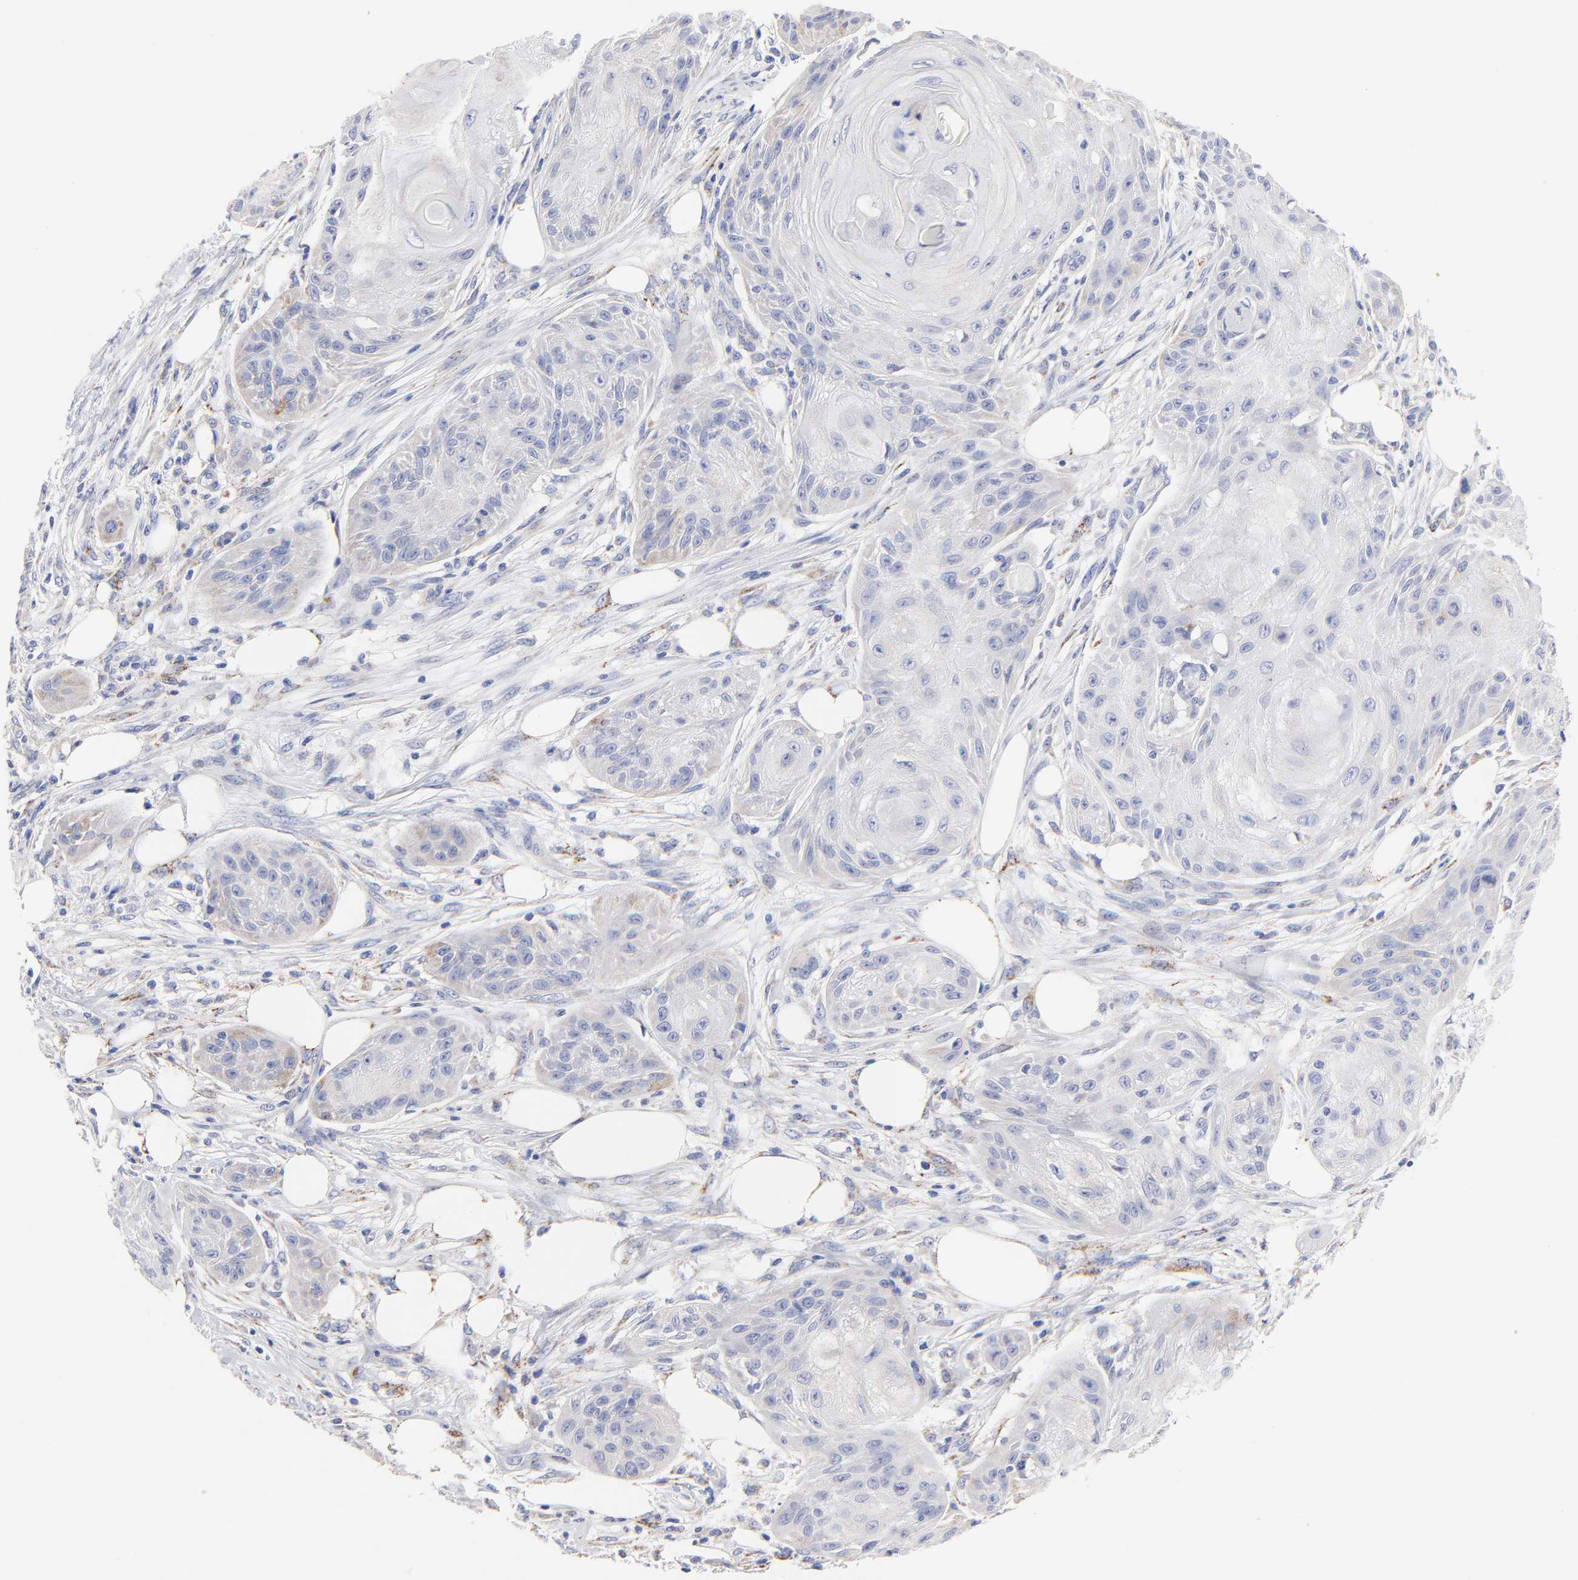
{"staining": {"intensity": "weak", "quantity": "<25%", "location": "cytoplasmic/membranous"}, "tissue": "skin cancer", "cell_type": "Tumor cells", "image_type": "cancer", "snomed": [{"axis": "morphology", "description": "Squamous cell carcinoma, NOS"}, {"axis": "topography", "description": "Skin"}], "caption": "IHC photomicrograph of human skin squamous cell carcinoma stained for a protein (brown), which displays no staining in tumor cells.", "gene": "FBXO10", "patient": {"sex": "female", "age": 88}}